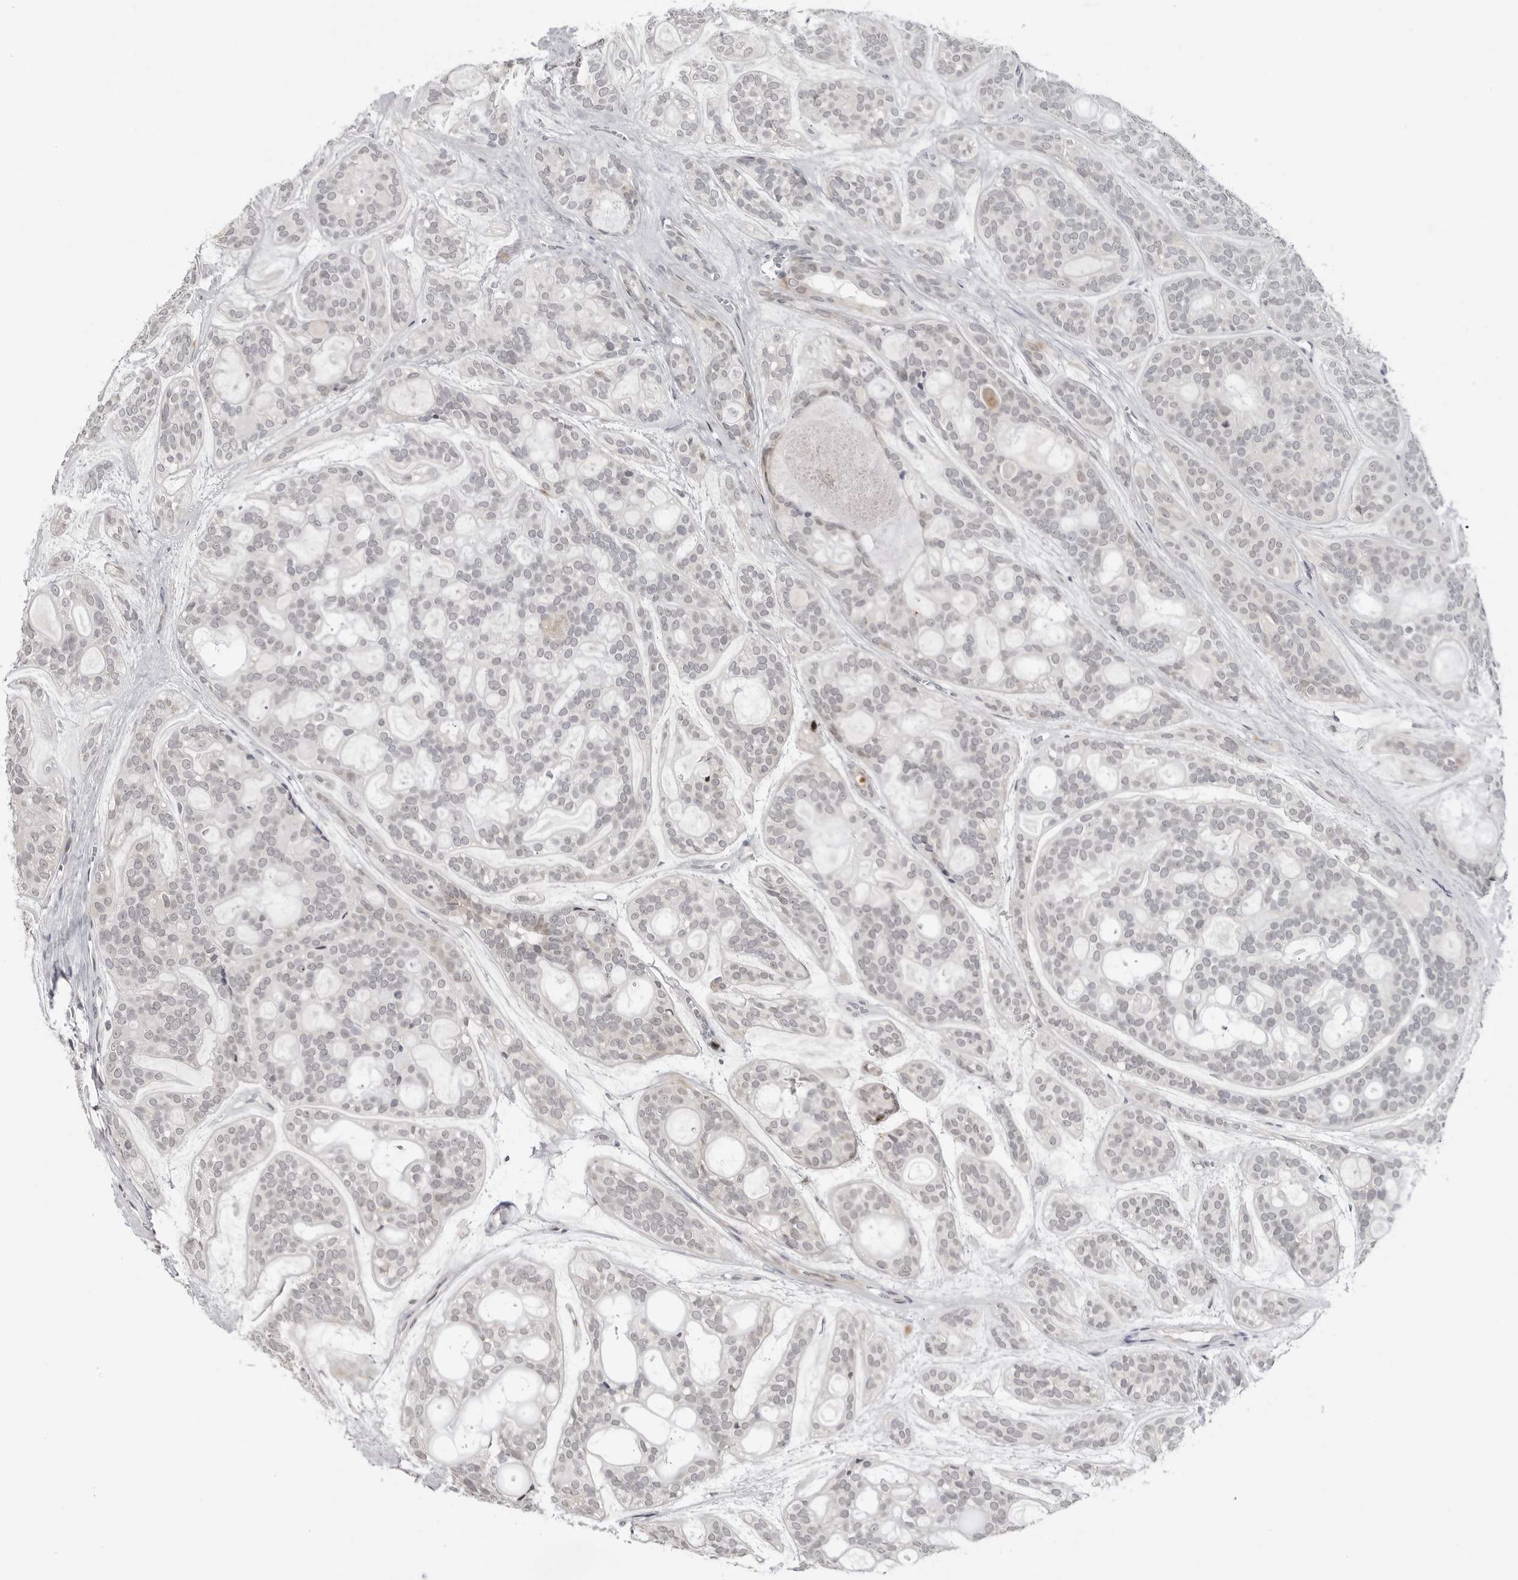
{"staining": {"intensity": "negative", "quantity": "none", "location": "none"}, "tissue": "head and neck cancer", "cell_type": "Tumor cells", "image_type": "cancer", "snomed": [{"axis": "morphology", "description": "Adenocarcinoma, NOS"}, {"axis": "topography", "description": "Head-Neck"}], "caption": "There is no significant staining in tumor cells of head and neck adenocarcinoma.", "gene": "ADAMTS5", "patient": {"sex": "male", "age": 66}}